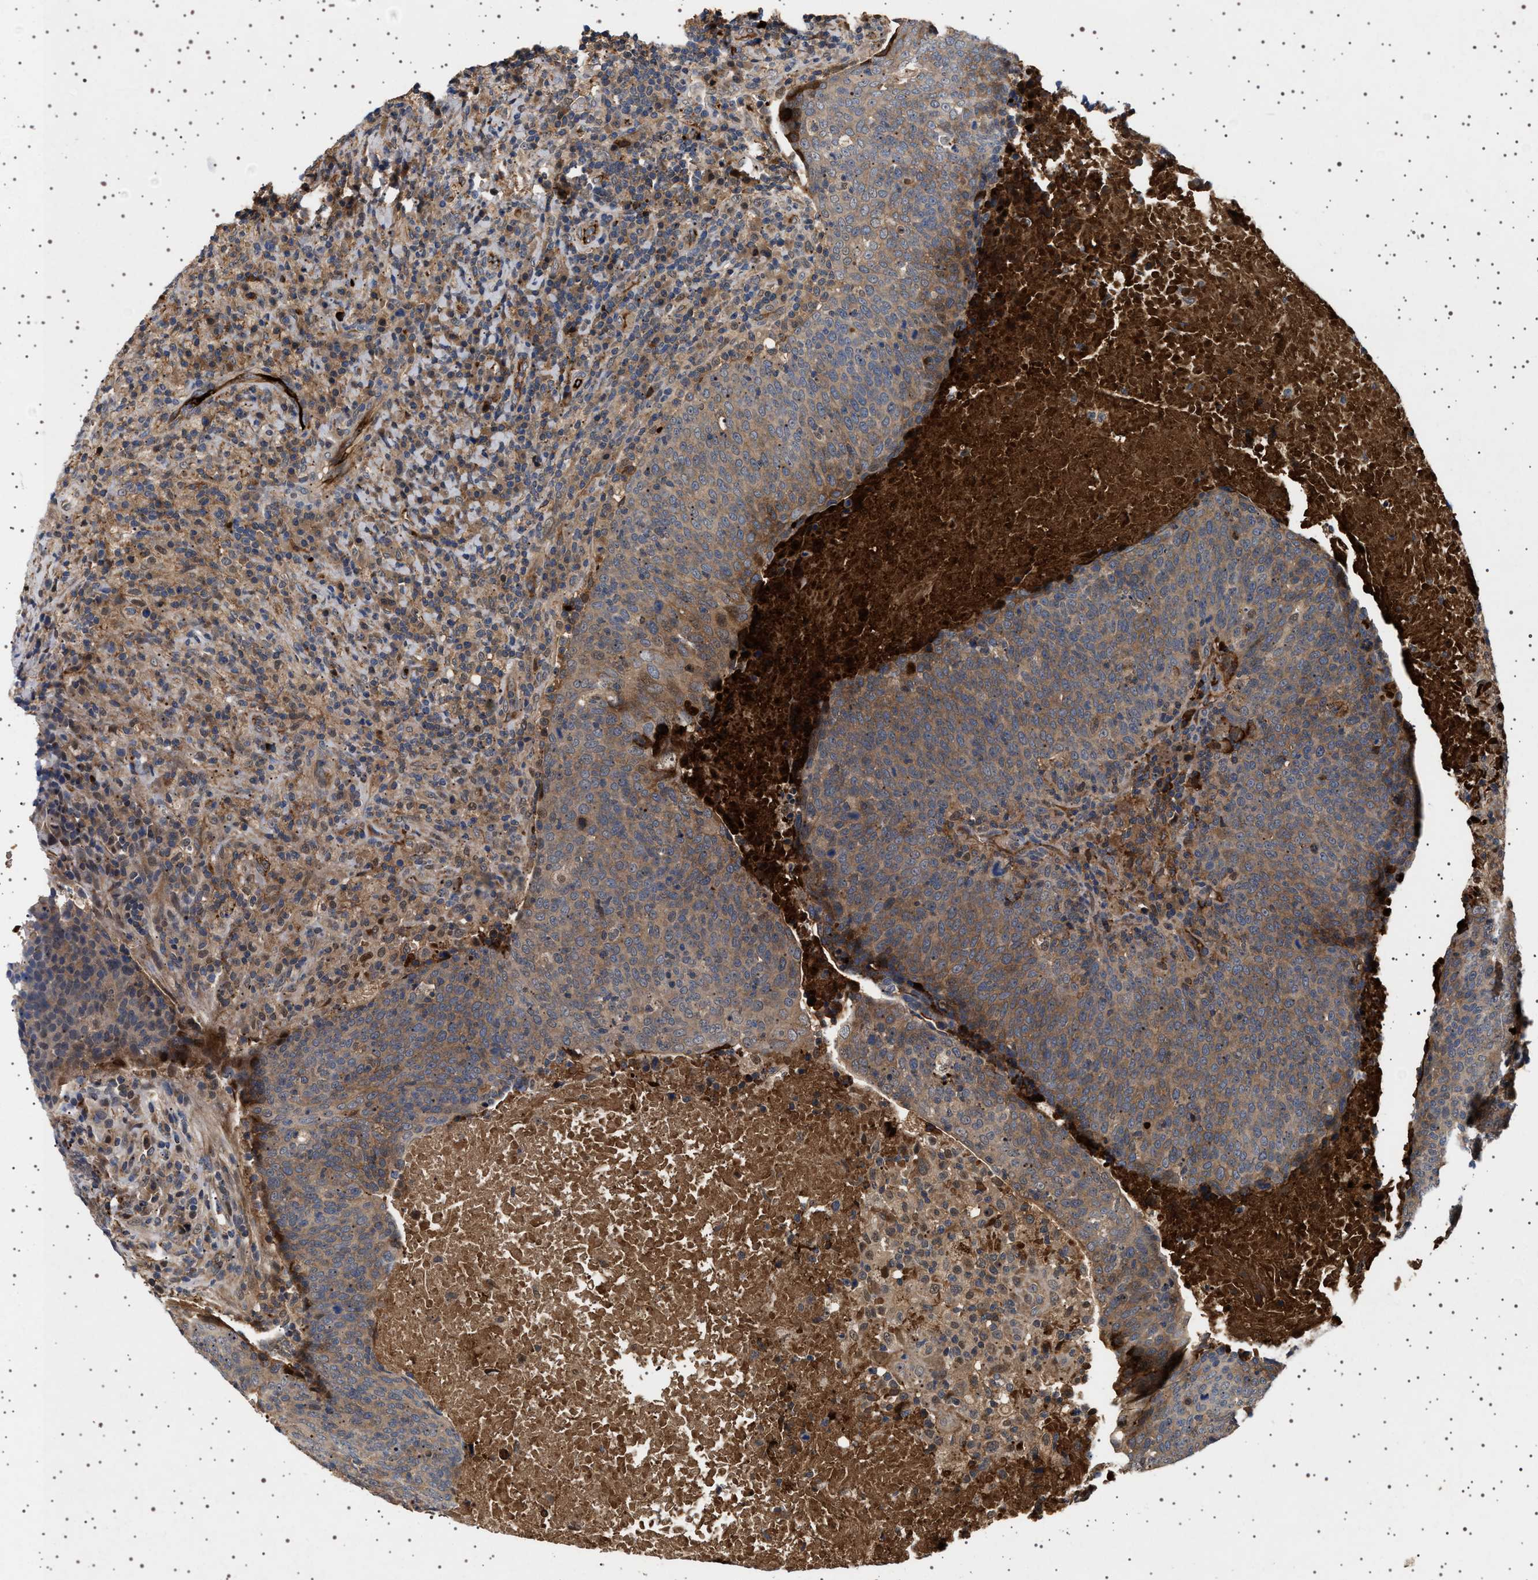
{"staining": {"intensity": "moderate", "quantity": "25%-75%", "location": "cytoplasmic/membranous"}, "tissue": "head and neck cancer", "cell_type": "Tumor cells", "image_type": "cancer", "snomed": [{"axis": "morphology", "description": "Squamous cell carcinoma, NOS"}, {"axis": "morphology", "description": "Squamous cell carcinoma, metastatic, NOS"}, {"axis": "topography", "description": "Lymph node"}, {"axis": "topography", "description": "Head-Neck"}], "caption": "Human head and neck cancer (metastatic squamous cell carcinoma) stained for a protein (brown) reveals moderate cytoplasmic/membranous positive staining in approximately 25%-75% of tumor cells.", "gene": "FICD", "patient": {"sex": "male", "age": 62}}